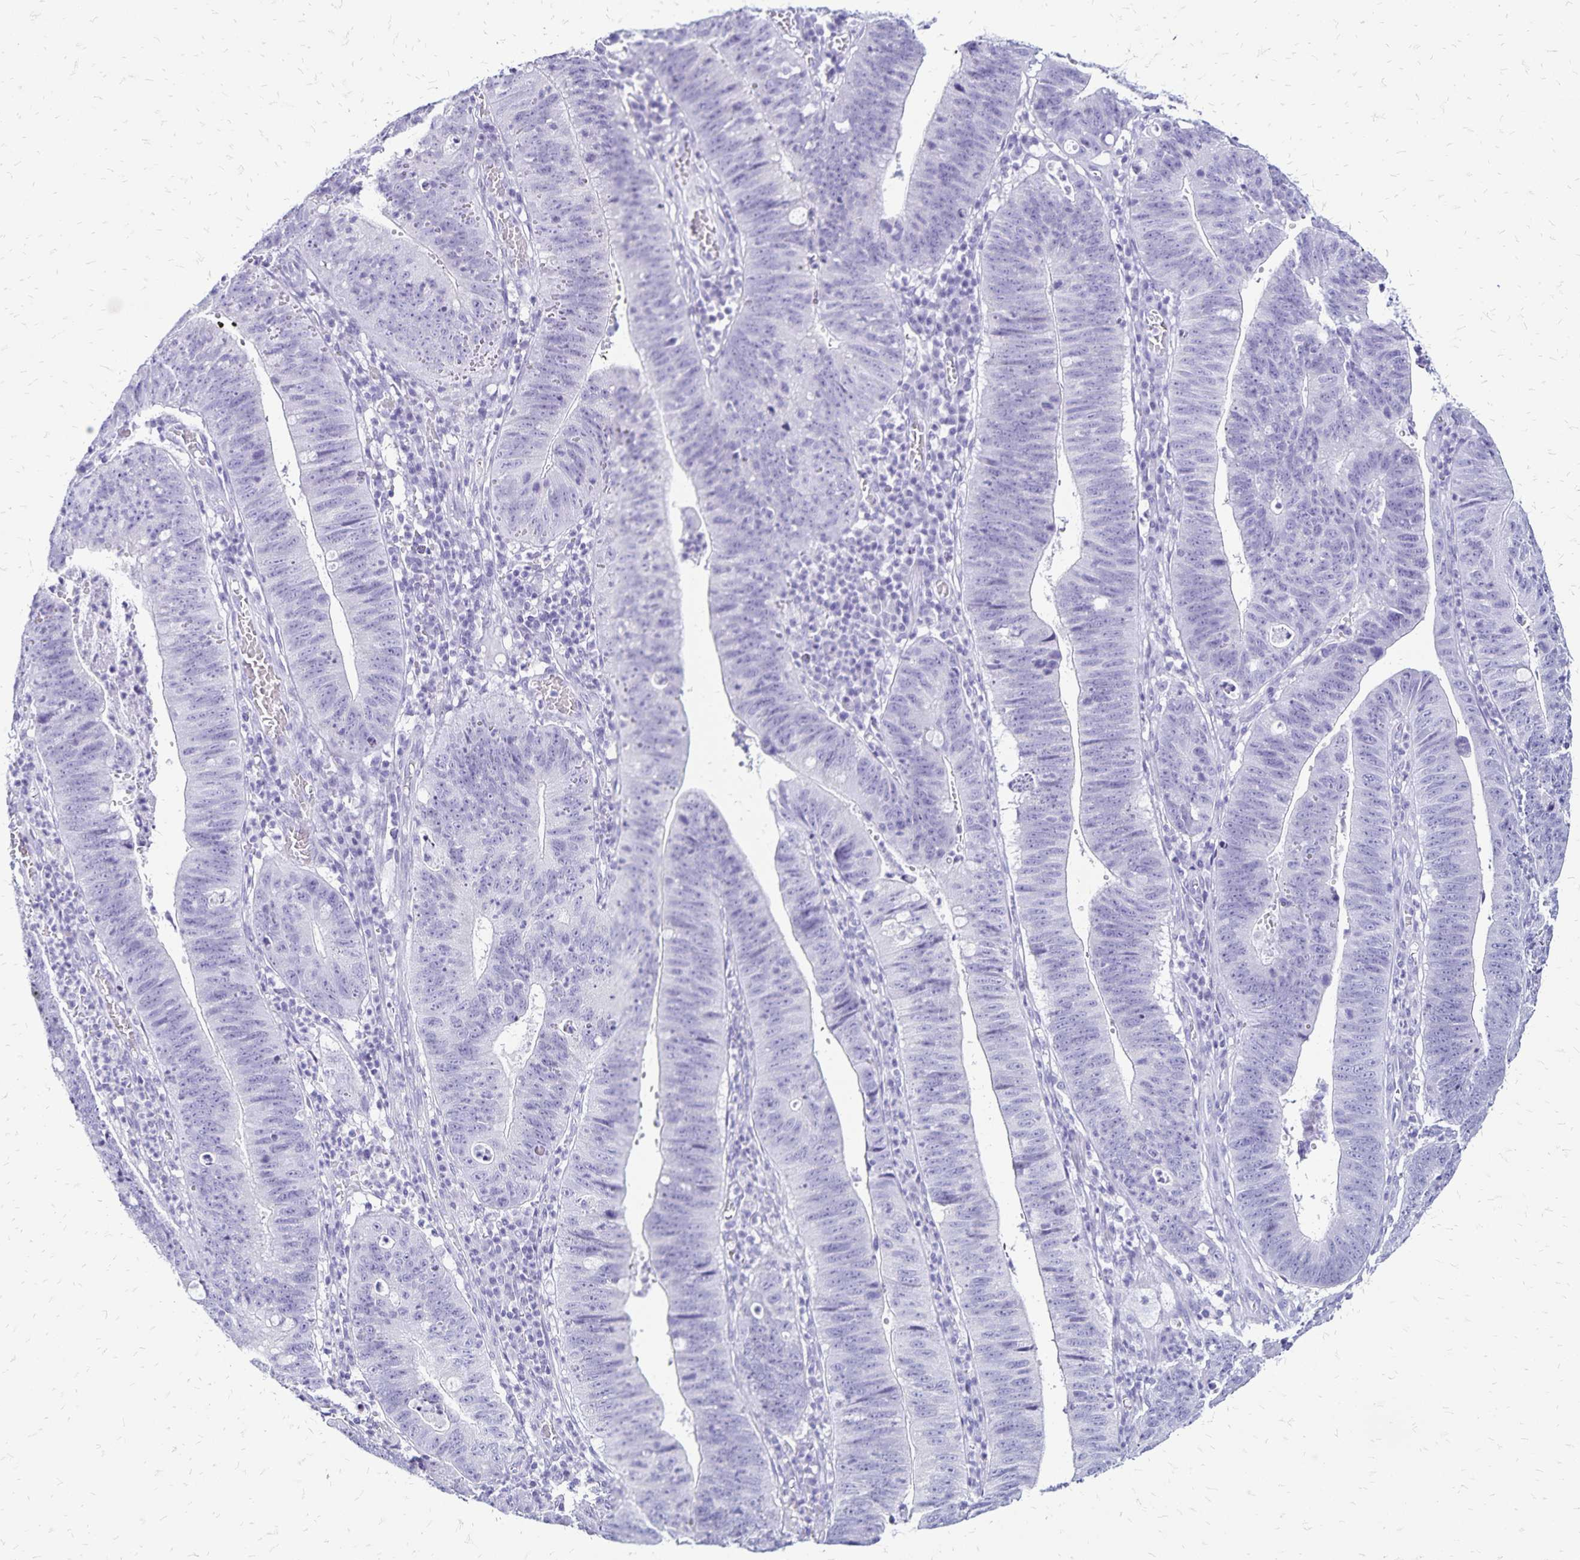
{"staining": {"intensity": "negative", "quantity": "none", "location": "none"}, "tissue": "stomach cancer", "cell_type": "Tumor cells", "image_type": "cancer", "snomed": [{"axis": "morphology", "description": "Adenocarcinoma, NOS"}, {"axis": "topography", "description": "Stomach"}], "caption": "This is a micrograph of IHC staining of stomach adenocarcinoma, which shows no expression in tumor cells. (Brightfield microscopy of DAB (3,3'-diaminobenzidine) immunohistochemistry at high magnification).", "gene": "LIN28B", "patient": {"sex": "male", "age": 59}}